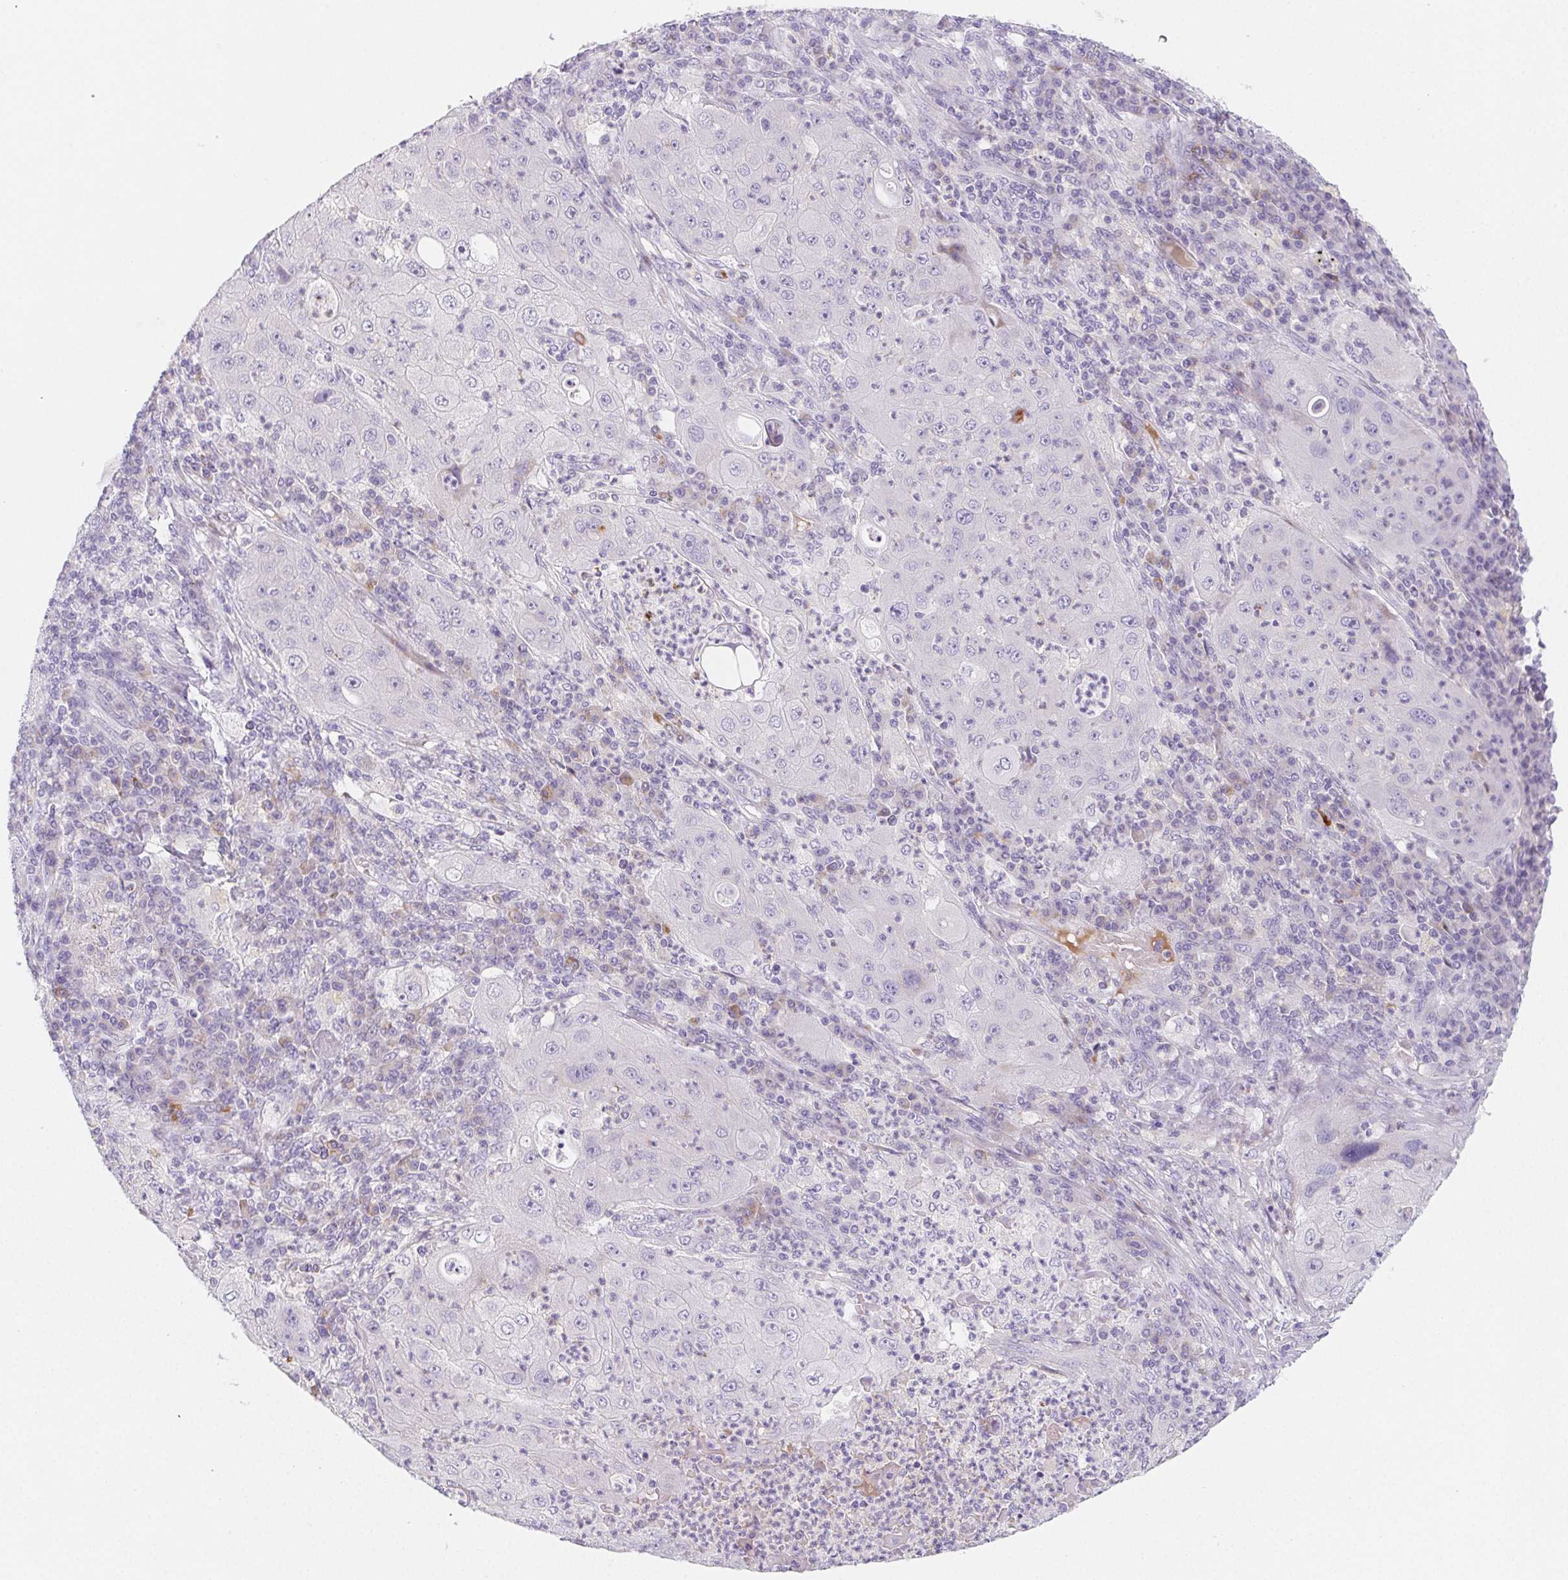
{"staining": {"intensity": "negative", "quantity": "none", "location": "none"}, "tissue": "lung cancer", "cell_type": "Tumor cells", "image_type": "cancer", "snomed": [{"axis": "morphology", "description": "Squamous cell carcinoma, NOS"}, {"axis": "topography", "description": "Lung"}], "caption": "Lung cancer was stained to show a protein in brown. There is no significant positivity in tumor cells.", "gene": "ITIH2", "patient": {"sex": "female", "age": 59}}